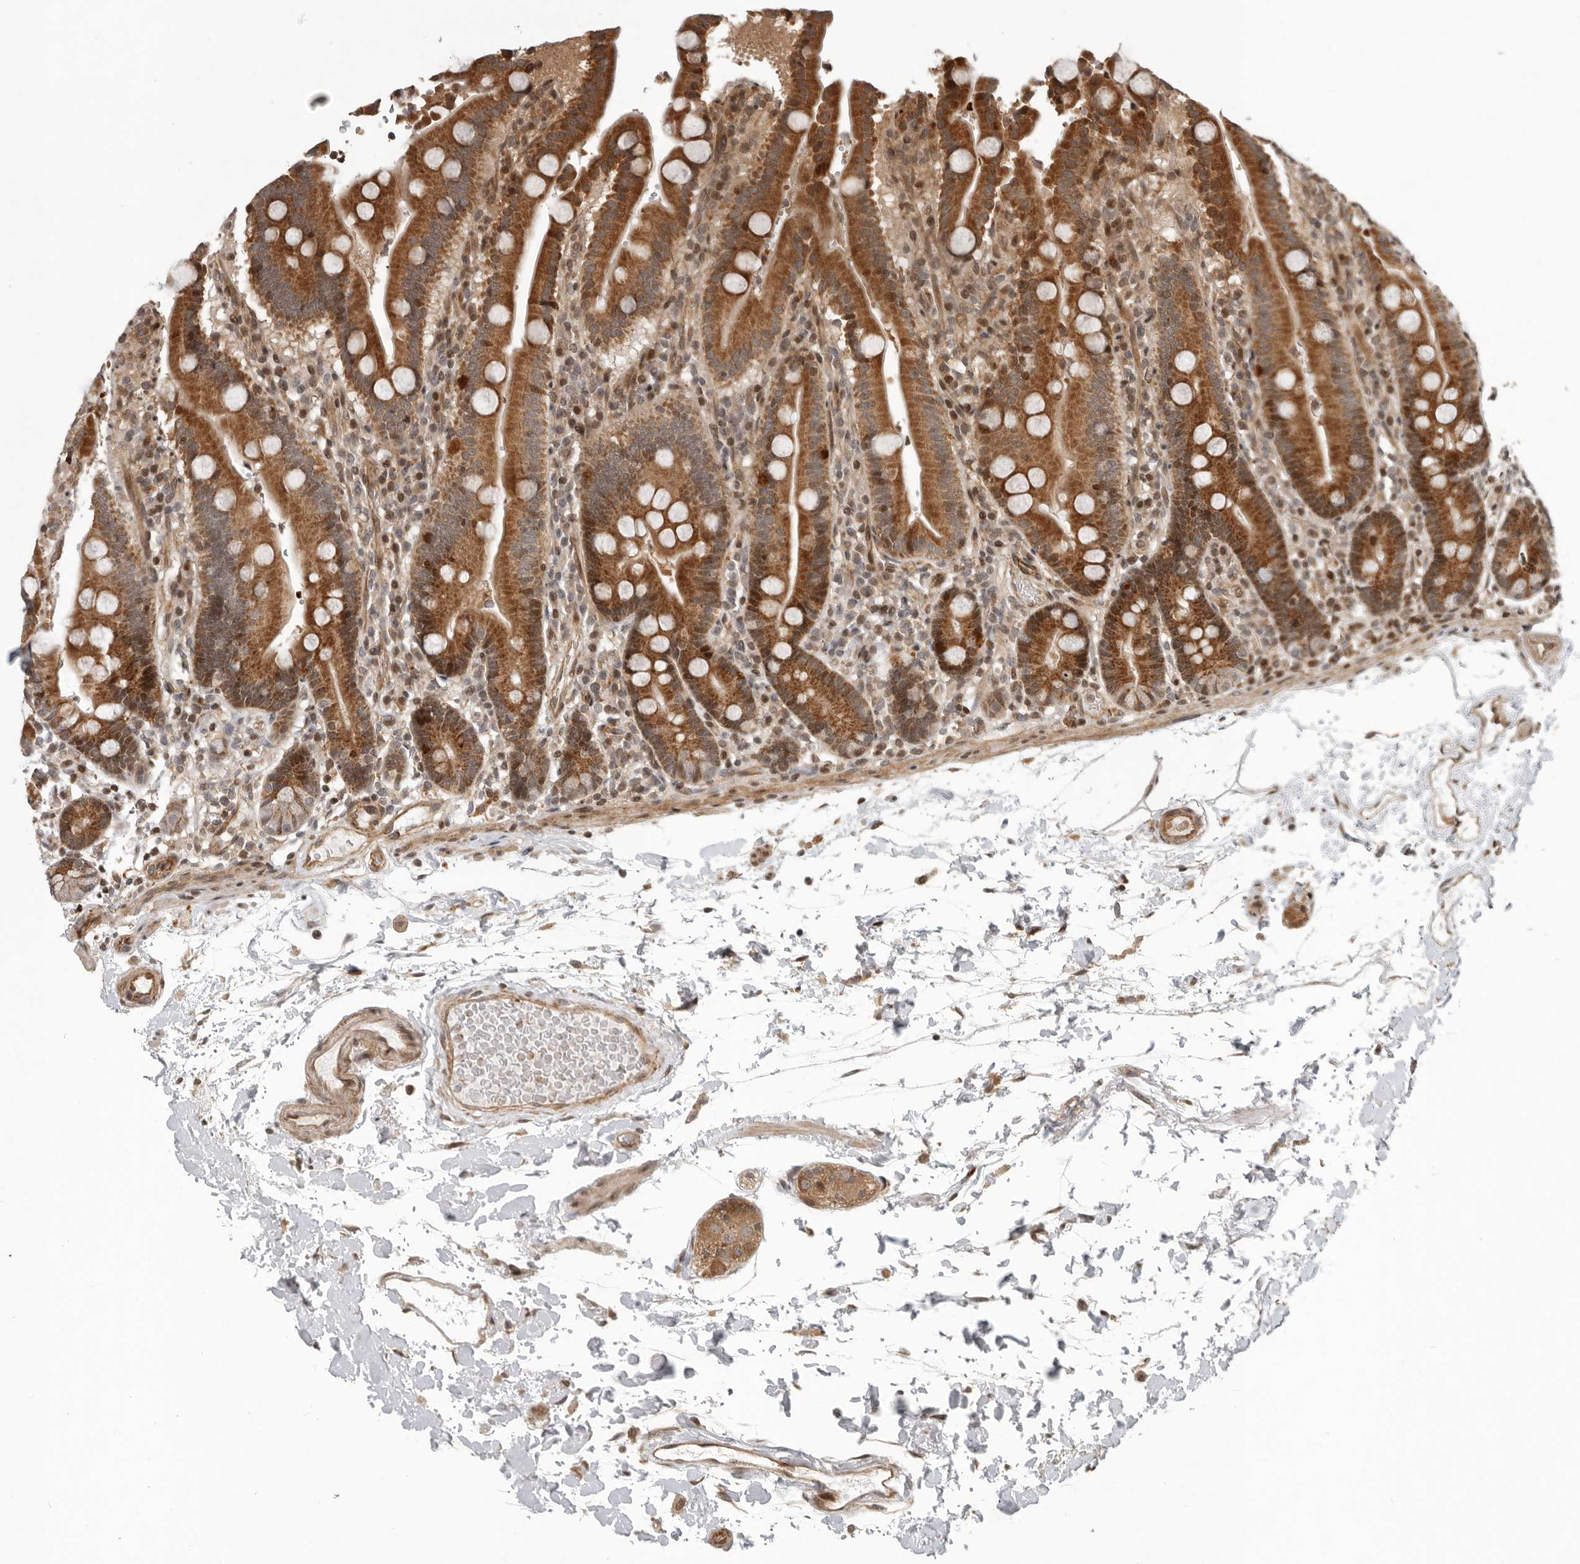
{"staining": {"intensity": "strong", "quantity": ">75%", "location": "cytoplasmic/membranous,nuclear"}, "tissue": "duodenum", "cell_type": "Glandular cells", "image_type": "normal", "snomed": [{"axis": "morphology", "description": "Normal tissue, NOS"}, {"axis": "topography", "description": "Small intestine, NOS"}], "caption": "The image exhibits immunohistochemical staining of normal duodenum. There is strong cytoplasmic/membranous,nuclear positivity is identified in about >75% of glandular cells.", "gene": "RABIF", "patient": {"sex": "female", "age": 71}}